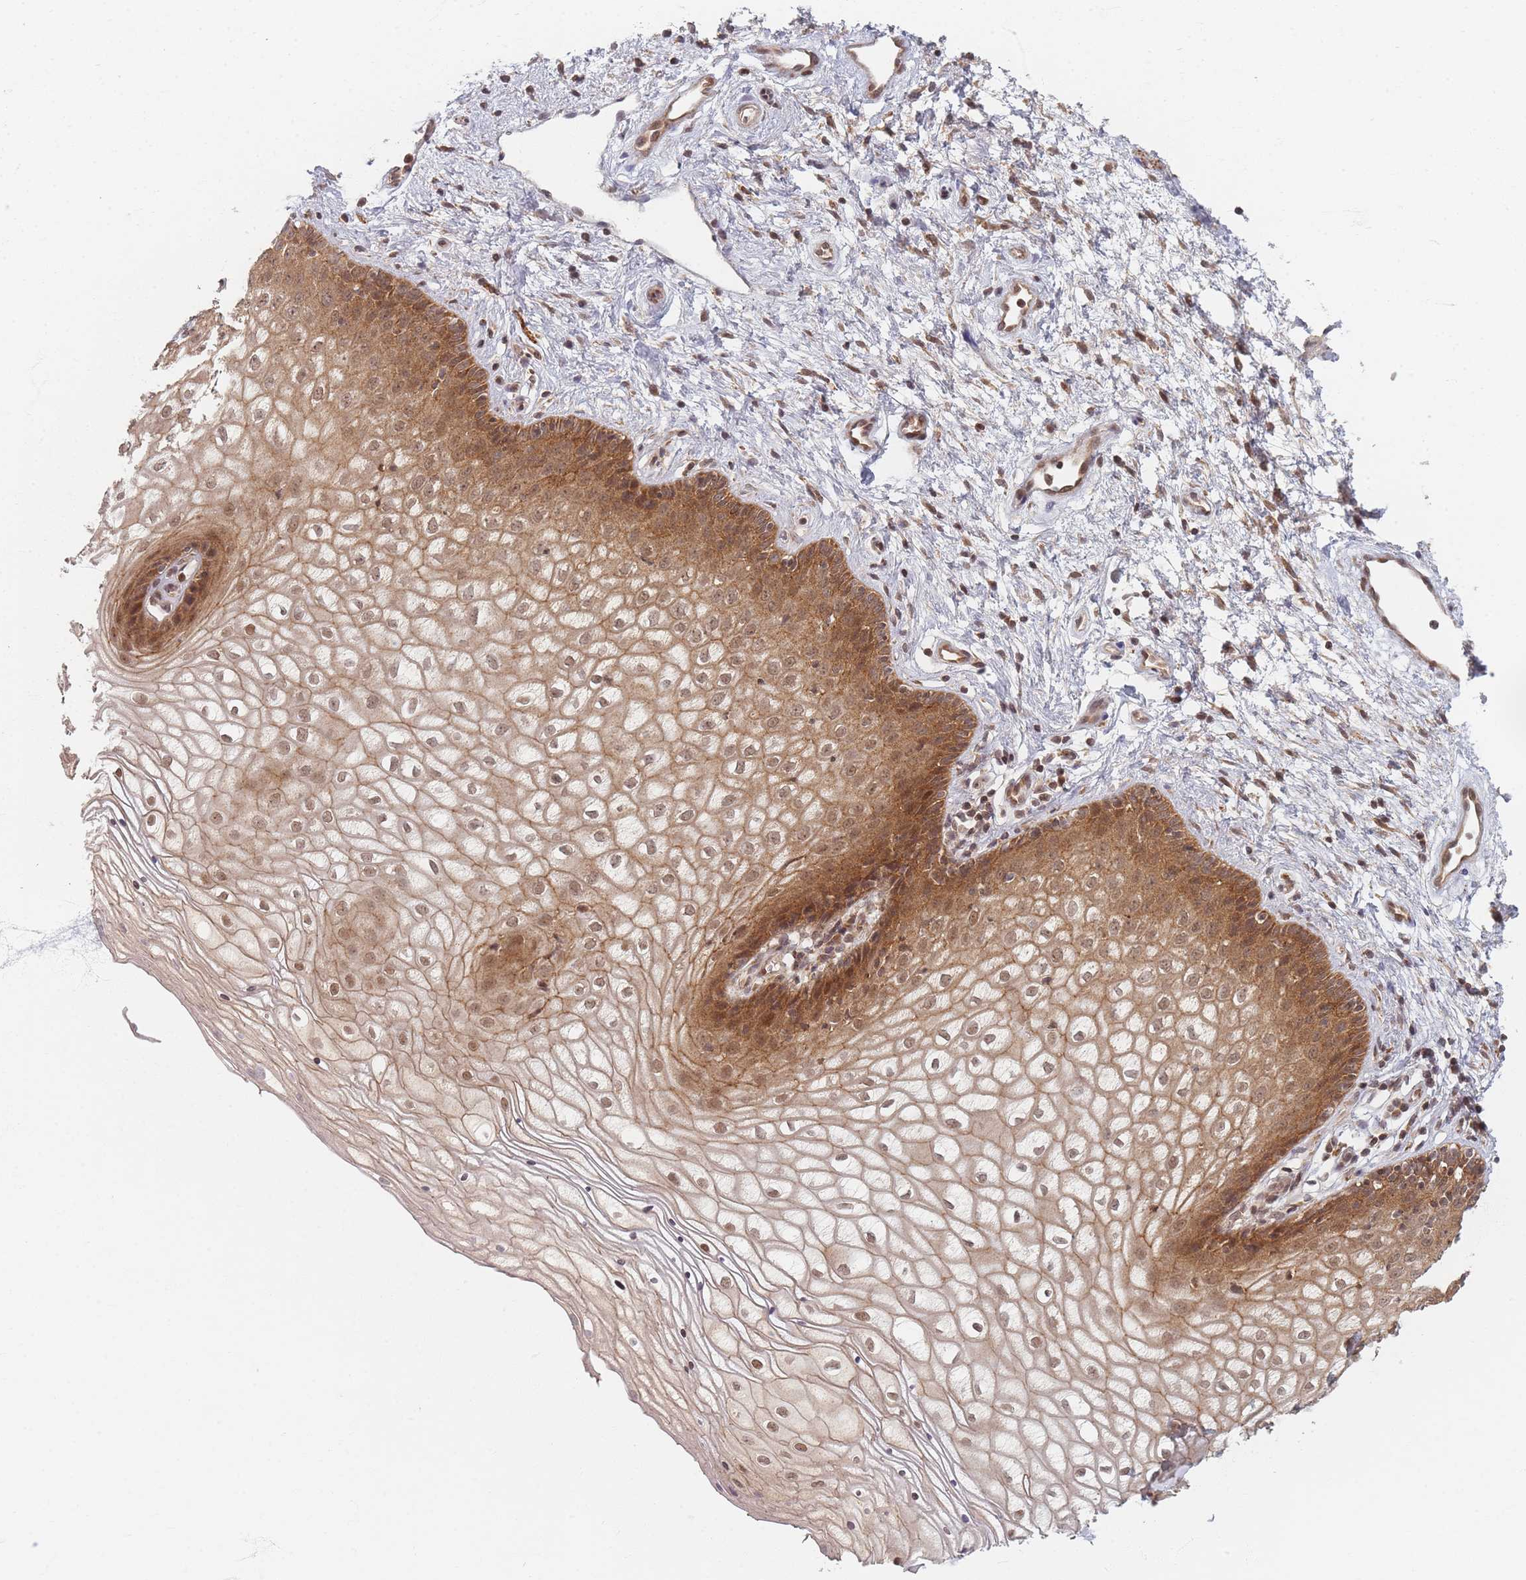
{"staining": {"intensity": "moderate", "quantity": ">75%", "location": "cytoplasmic/membranous,nuclear"}, "tissue": "vagina", "cell_type": "Squamous epithelial cells", "image_type": "normal", "snomed": [{"axis": "morphology", "description": "Normal tissue, NOS"}, {"axis": "topography", "description": "Vagina"}], "caption": "About >75% of squamous epithelial cells in normal vagina demonstrate moderate cytoplasmic/membranous,nuclear protein expression as visualized by brown immunohistochemical staining.", "gene": "RADX", "patient": {"sex": "female", "age": 34}}